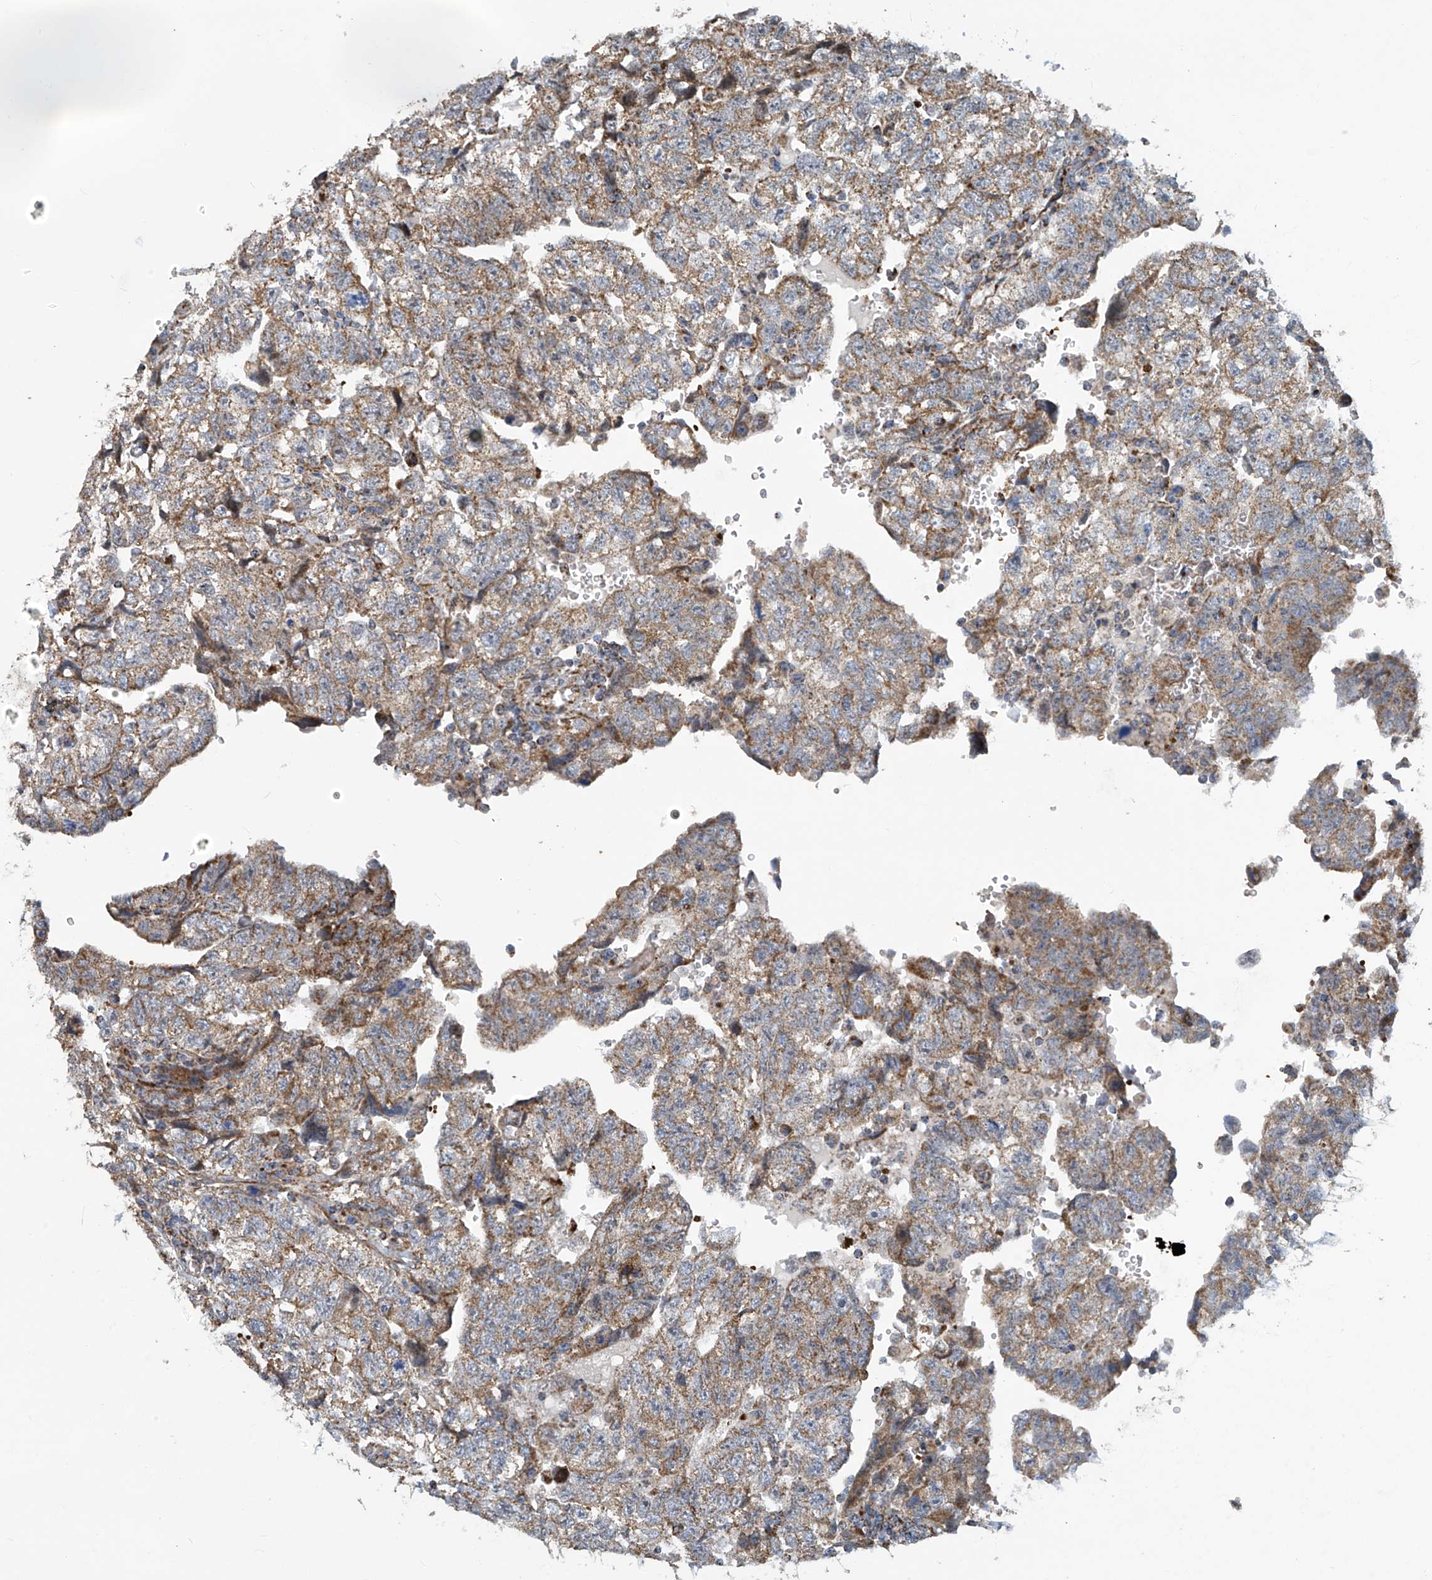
{"staining": {"intensity": "moderate", "quantity": ">75%", "location": "cytoplasmic/membranous"}, "tissue": "testis cancer", "cell_type": "Tumor cells", "image_type": "cancer", "snomed": [{"axis": "morphology", "description": "Carcinoma, Embryonal, NOS"}, {"axis": "topography", "description": "Testis"}], "caption": "Immunohistochemical staining of embryonal carcinoma (testis) demonstrates medium levels of moderate cytoplasmic/membranous protein positivity in about >75% of tumor cells.", "gene": "COMMD1", "patient": {"sex": "male", "age": 36}}